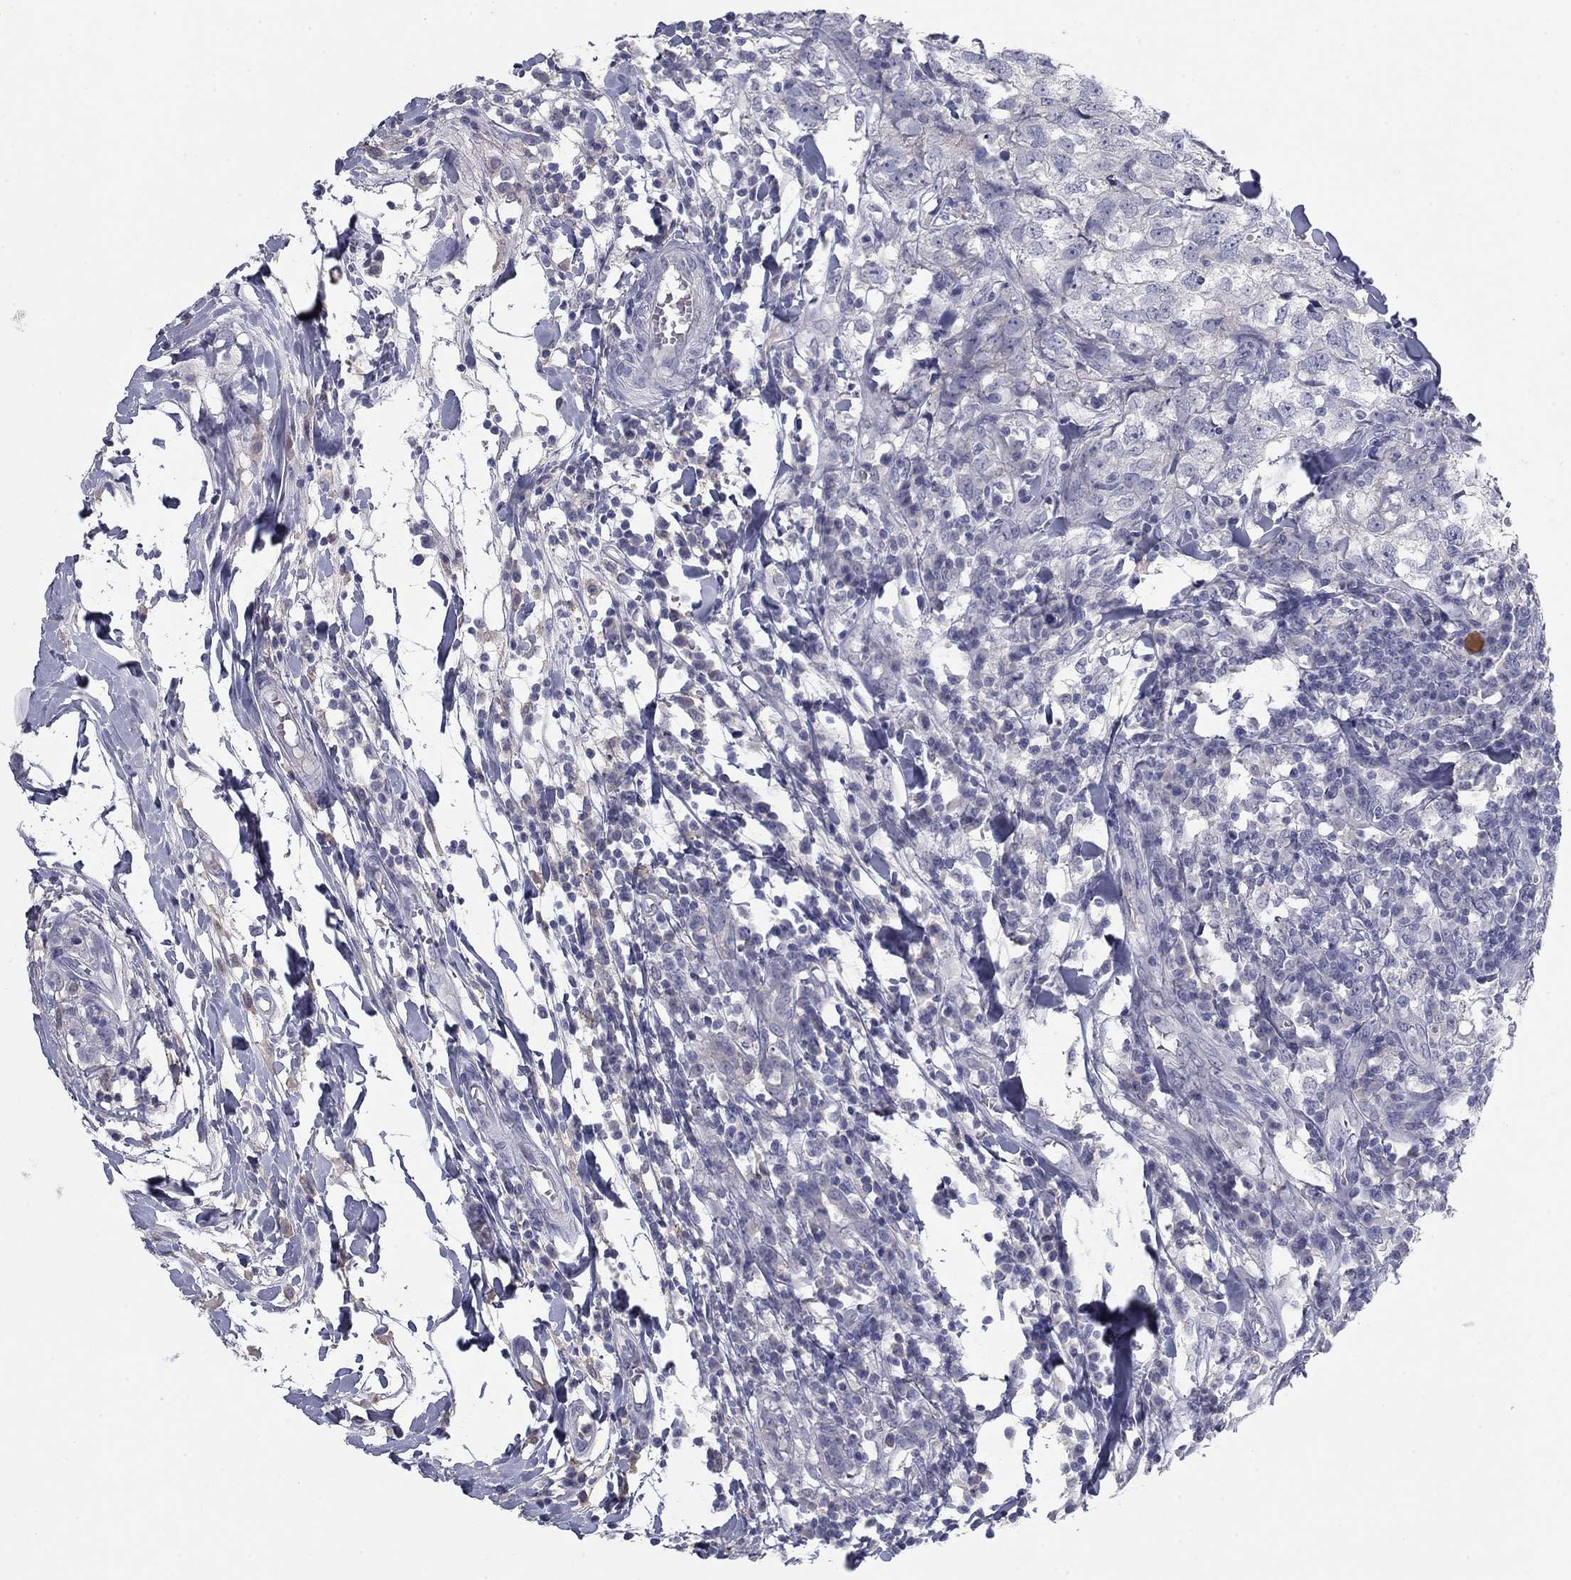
{"staining": {"intensity": "negative", "quantity": "none", "location": "none"}, "tissue": "breast cancer", "cell_type": "Tumor cells", "image_type": "cancer", "snomed": [{"axis": "morphology", "description": "Duct carcinoma"}, {"axis": "topography", "description": "Breast"}], "caption": "Photomicrograph shows no significant protein expression in tumor cells of breast infiltrating ductal carcinoma.", "gene": "CNTNAP4", "patient": {"sex": "female", "age": 30}}